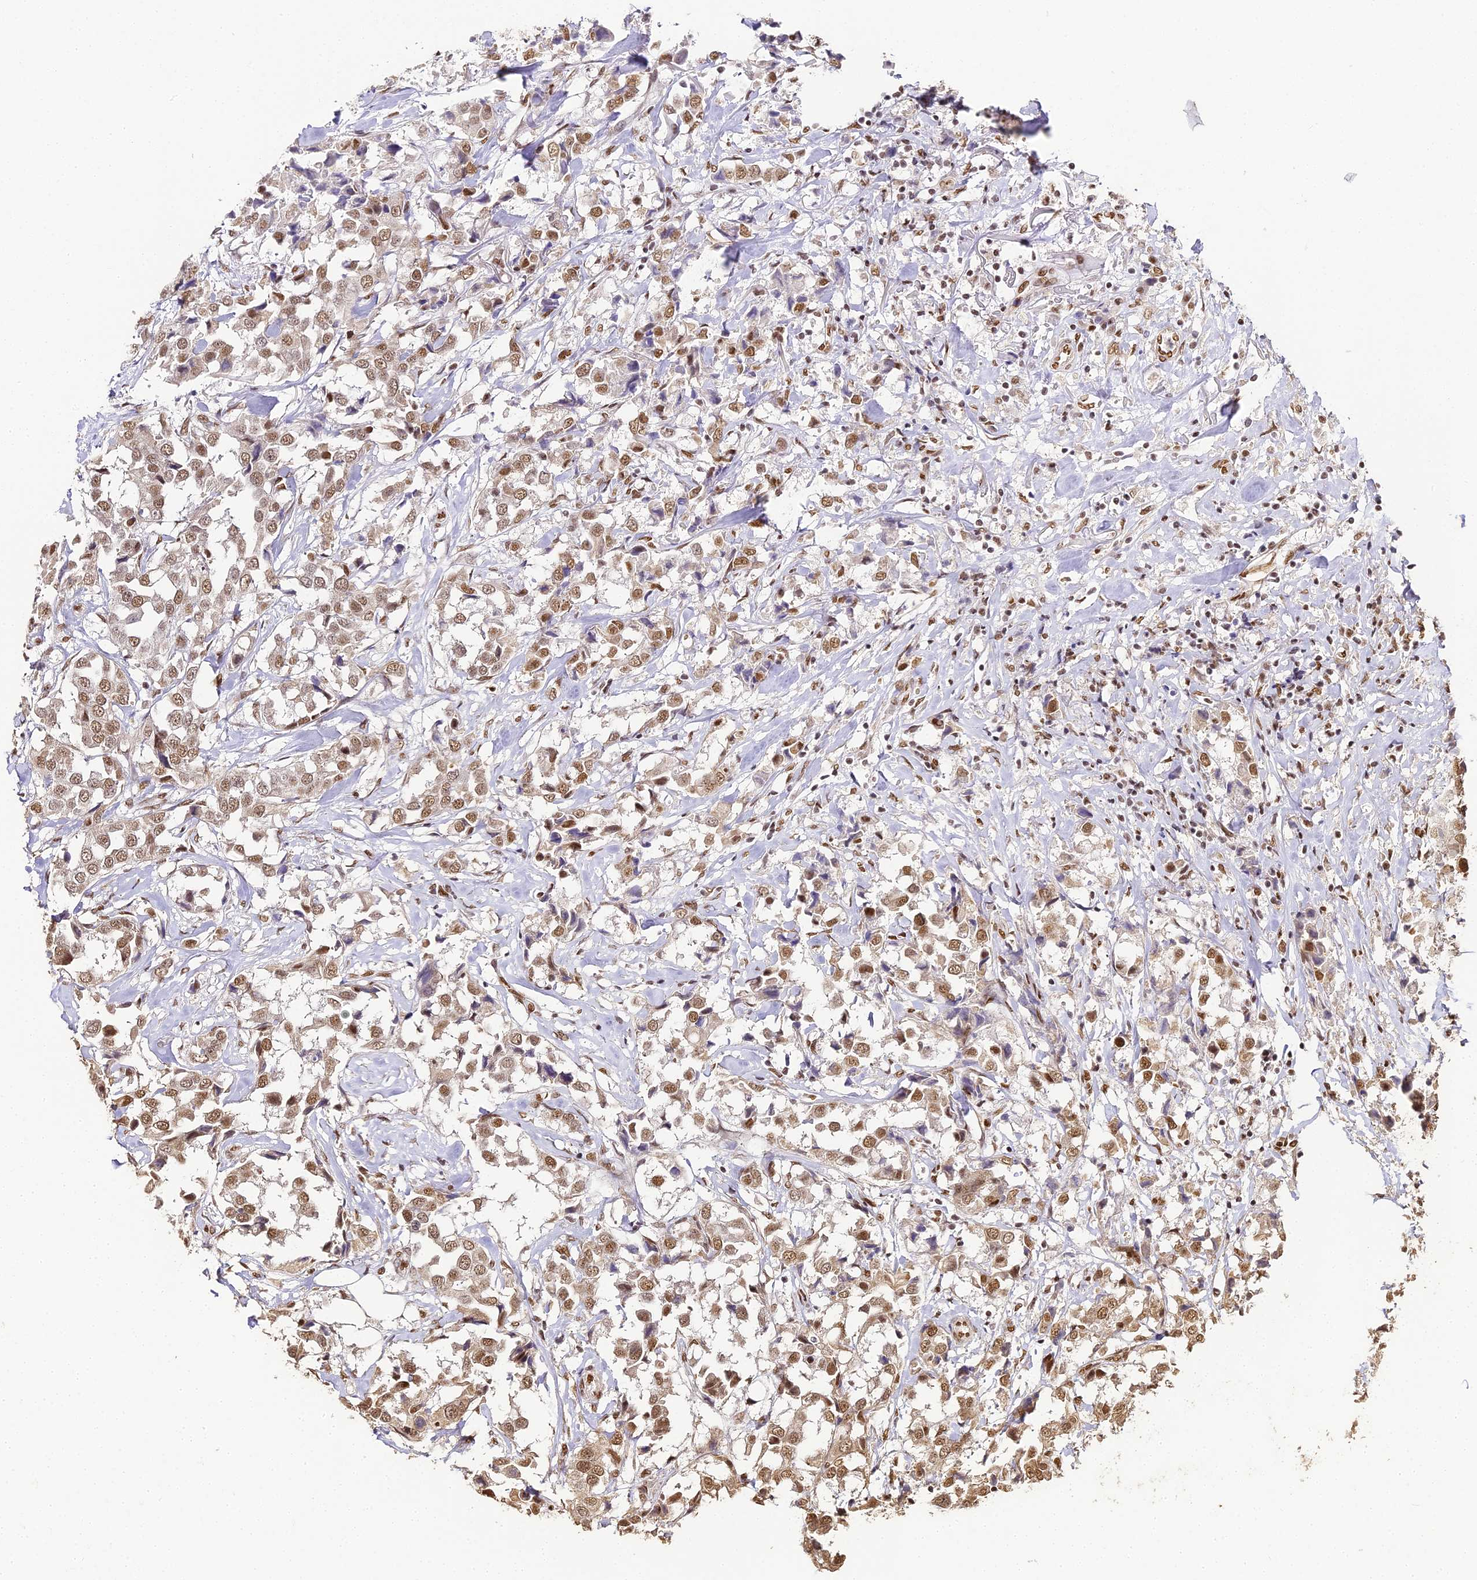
{"staining": {"intensity": "moderate", "quantity": ">75%", "location": "nuclear"}, "tissue": "breast cancer", "cell_type": "Tumor cells", "image_type": "cancer", "snomed": [{"axis": "morphology", "description": "Duct carcinoma"}, {"axis": "topography", "description": "Breast"}], "caption": "An immunohistochemistry micrograph of tumor tissue is shown. Protein staining in brown labels moderate nuclear positivity in infiltrating ductal carcinoma (breast) within tumor cells. Nuclei are stained in blue.", "gene": "HNRNPA1", "patient": {"sex": "female", "age": 80}}